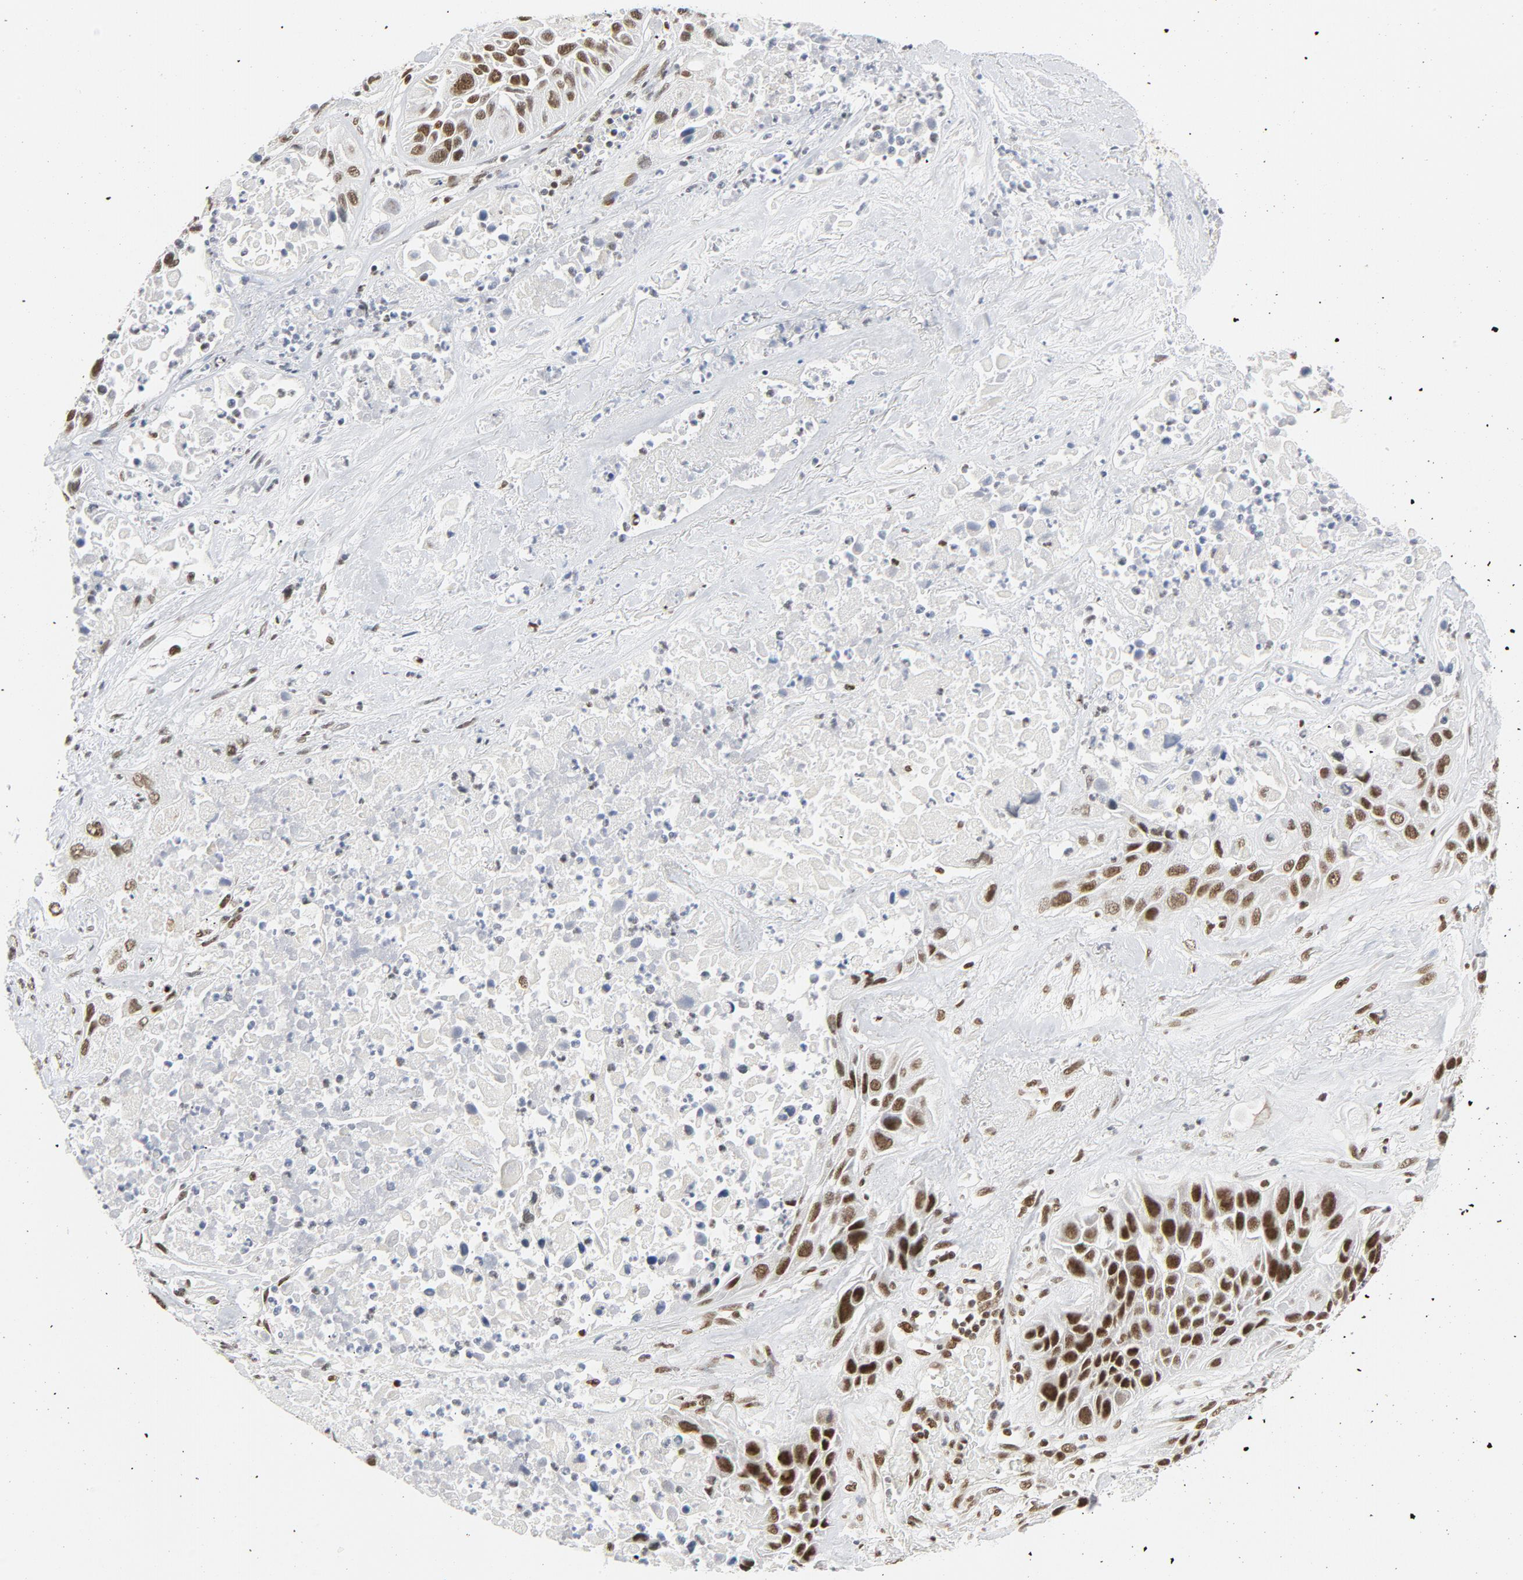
{"staining": {"intensity": "strong", "quantity": ">75%", "location": "nuclear"}, "tissue": "lung cancer", "cell_type": "Tumor cells", "image_type": "cancer", "snomed": [{"axis": "morphology", "description": "Squamous cell carcinoma, NOS"}, {"axis": "topography", "description": "Lung"}], "caption": "Immunohistochemistry (IHC) image of human lung cancer (squamous cell carcinoma) stained for a protein (brown), which displays high levels of strong nuclear positivity in about >75% of tumor cells.", "gene": "ERCC1", "patient": {"sex": "female", "age": 76}}